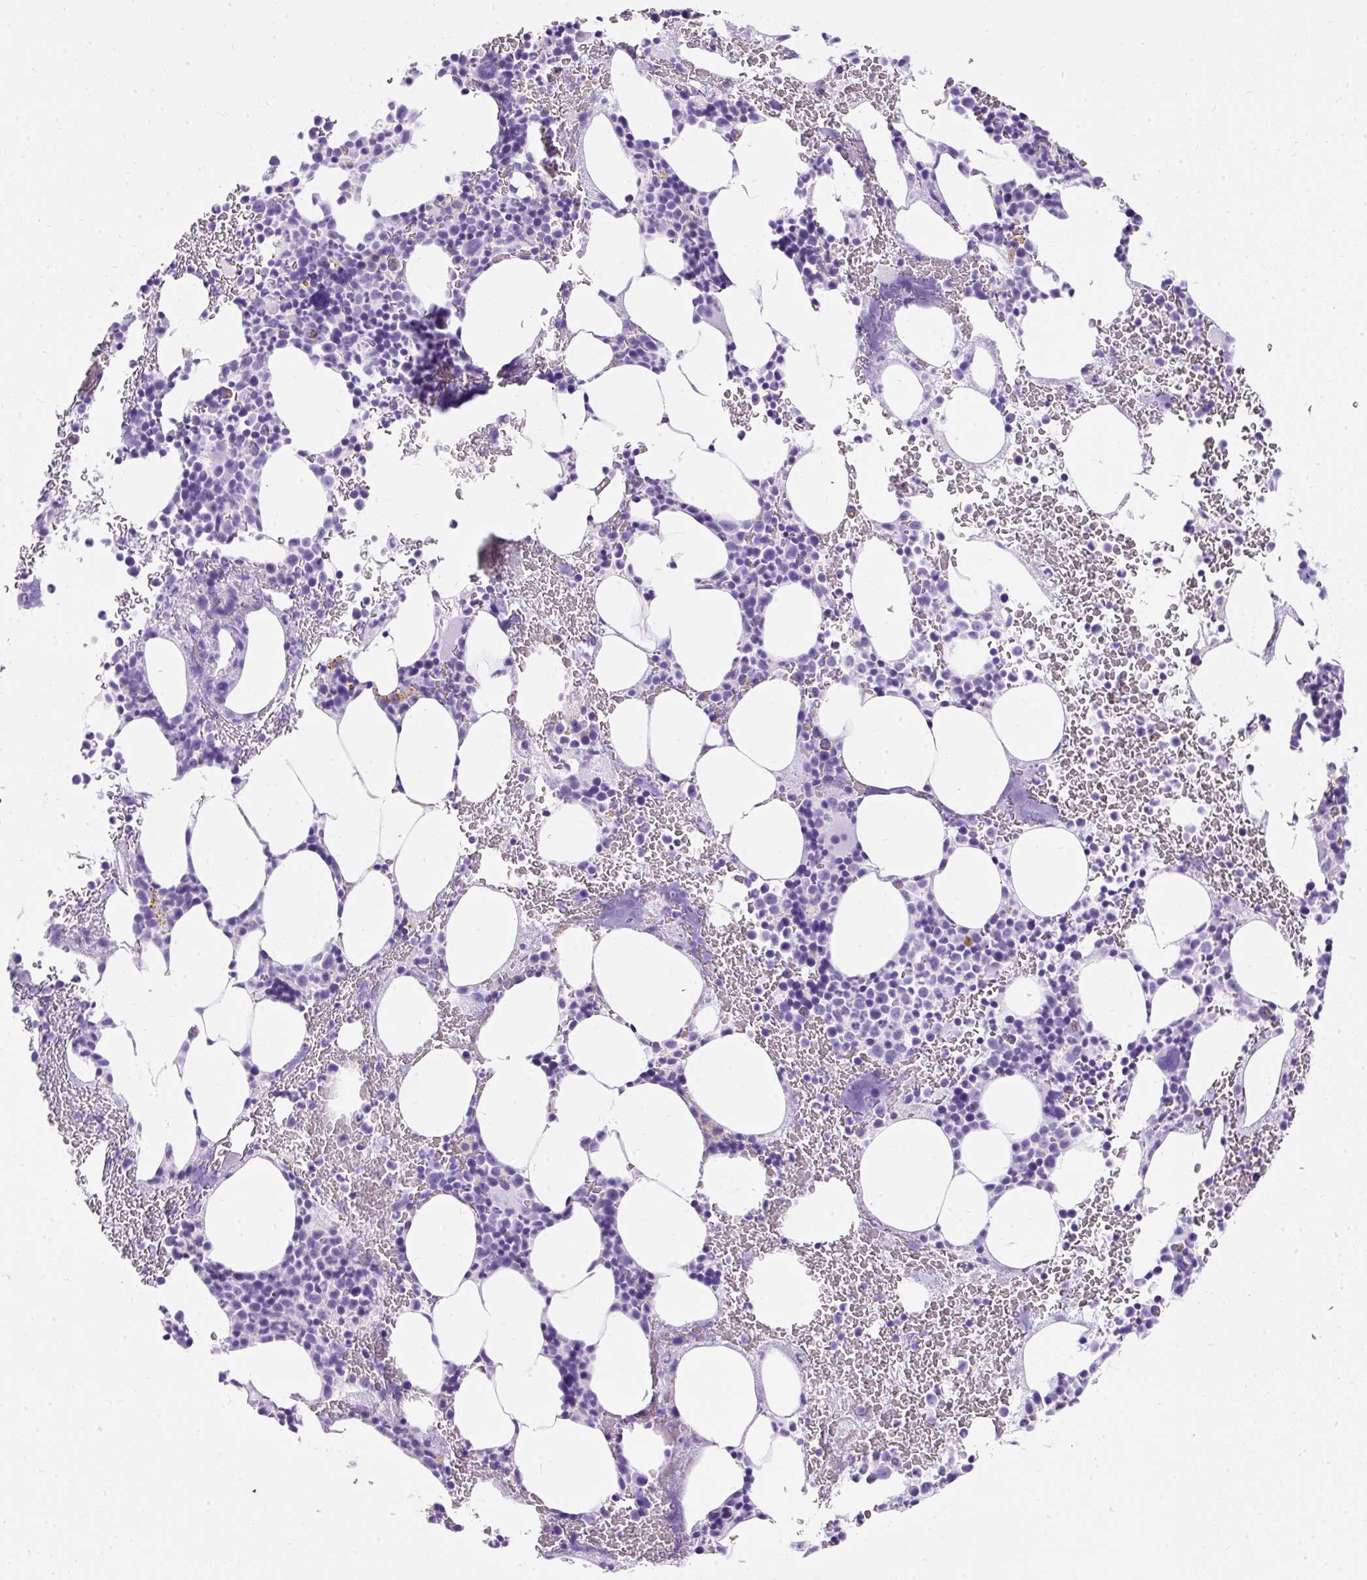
{"staining": {"intensity": "negative", "quantity": "none", "location": "none"}, "tissue": "bone marrow", "cell_type": "Hematopoietic cells", "image_type": "normal", "snomed": [{"axis": "morphology", "description": "Normal tissue, NOS"}, {"axis": "topography", "description": "Bone marrow"}], "caption": "IHC of benign bone marrow shows no expression in hematopoietic cells.", "gene": "PVALB", "patient": {"sex": "male", "age": 62}}